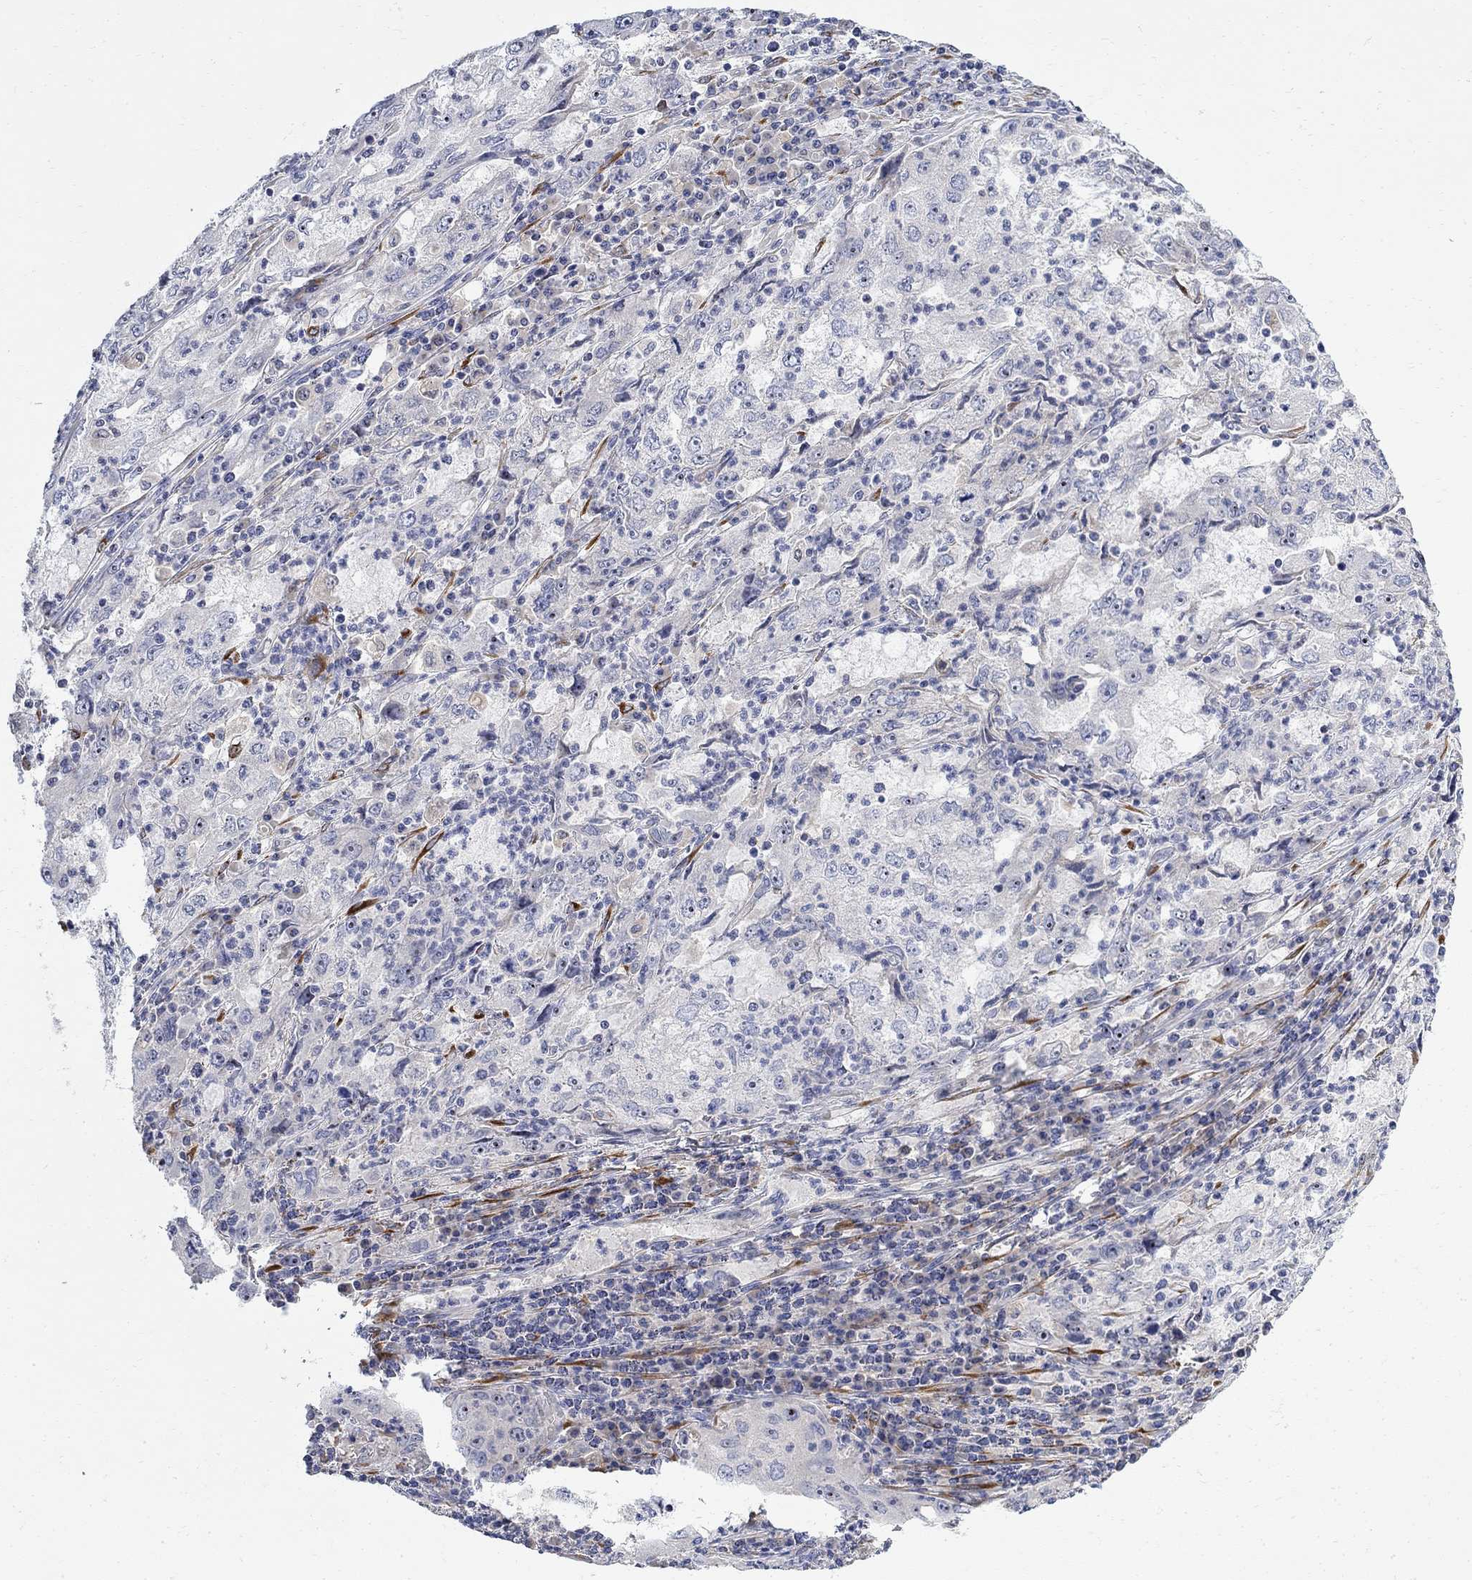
{"staining": {"intensity": "negative", "quantity": "none", "location": "none"}, "tissue": "cervical cancer", "cell_type": "Tumor cells", "image_type": "cancer", "snomed": [{"axis": "morphology", "description": "Squamous cell carcinoma, NOS"}, {"axis": "topography", "description": "Cervix"}], "caption": "Image shows no significant protein staining in tumor cells of cervical cancer (squamous cell carcinoma).", "gene": "FNDC5", "patient": {"sex": "female", "age": 36}}